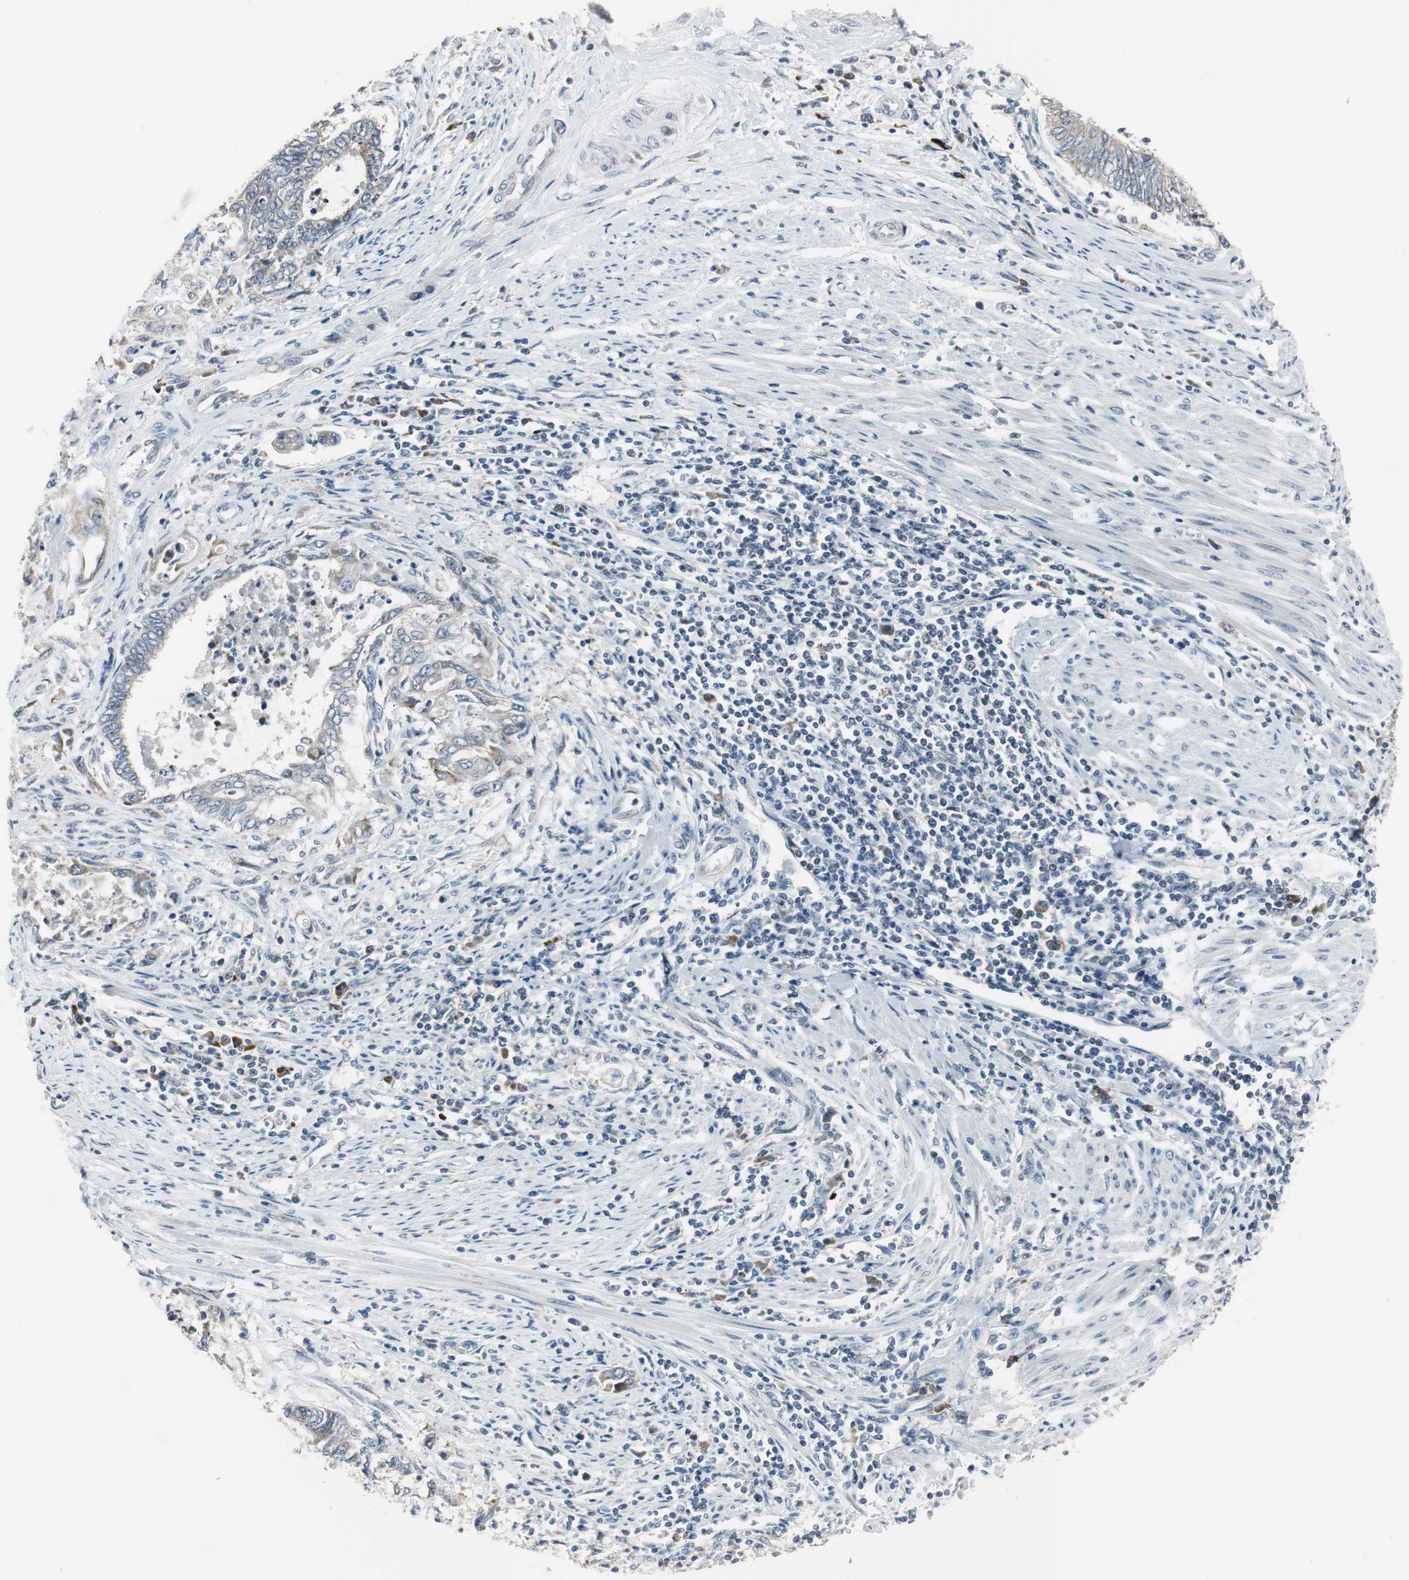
{"staining": {"intensity": "negative", "quantity": "none", "location": "none"}, "tissue": "endometrial cancer", "cell_type": "Tumor cells", "image_type": "cancer", "snomed": [{"axis": "morphology", "description": "Adenocarcinoma, NOS"}, {"axis": "topography", "description": "Uterus"}, {"axis": "topography", "description": "Endometrium"}], "caption": "Adenocarcinoma (endometrial) was stained to show a protein in brown. There is no significant positivity in tumor cells. Nuclei are stained in blue.", "gene": "CCT5", "patient": {"sex": "female", "age": 70}}